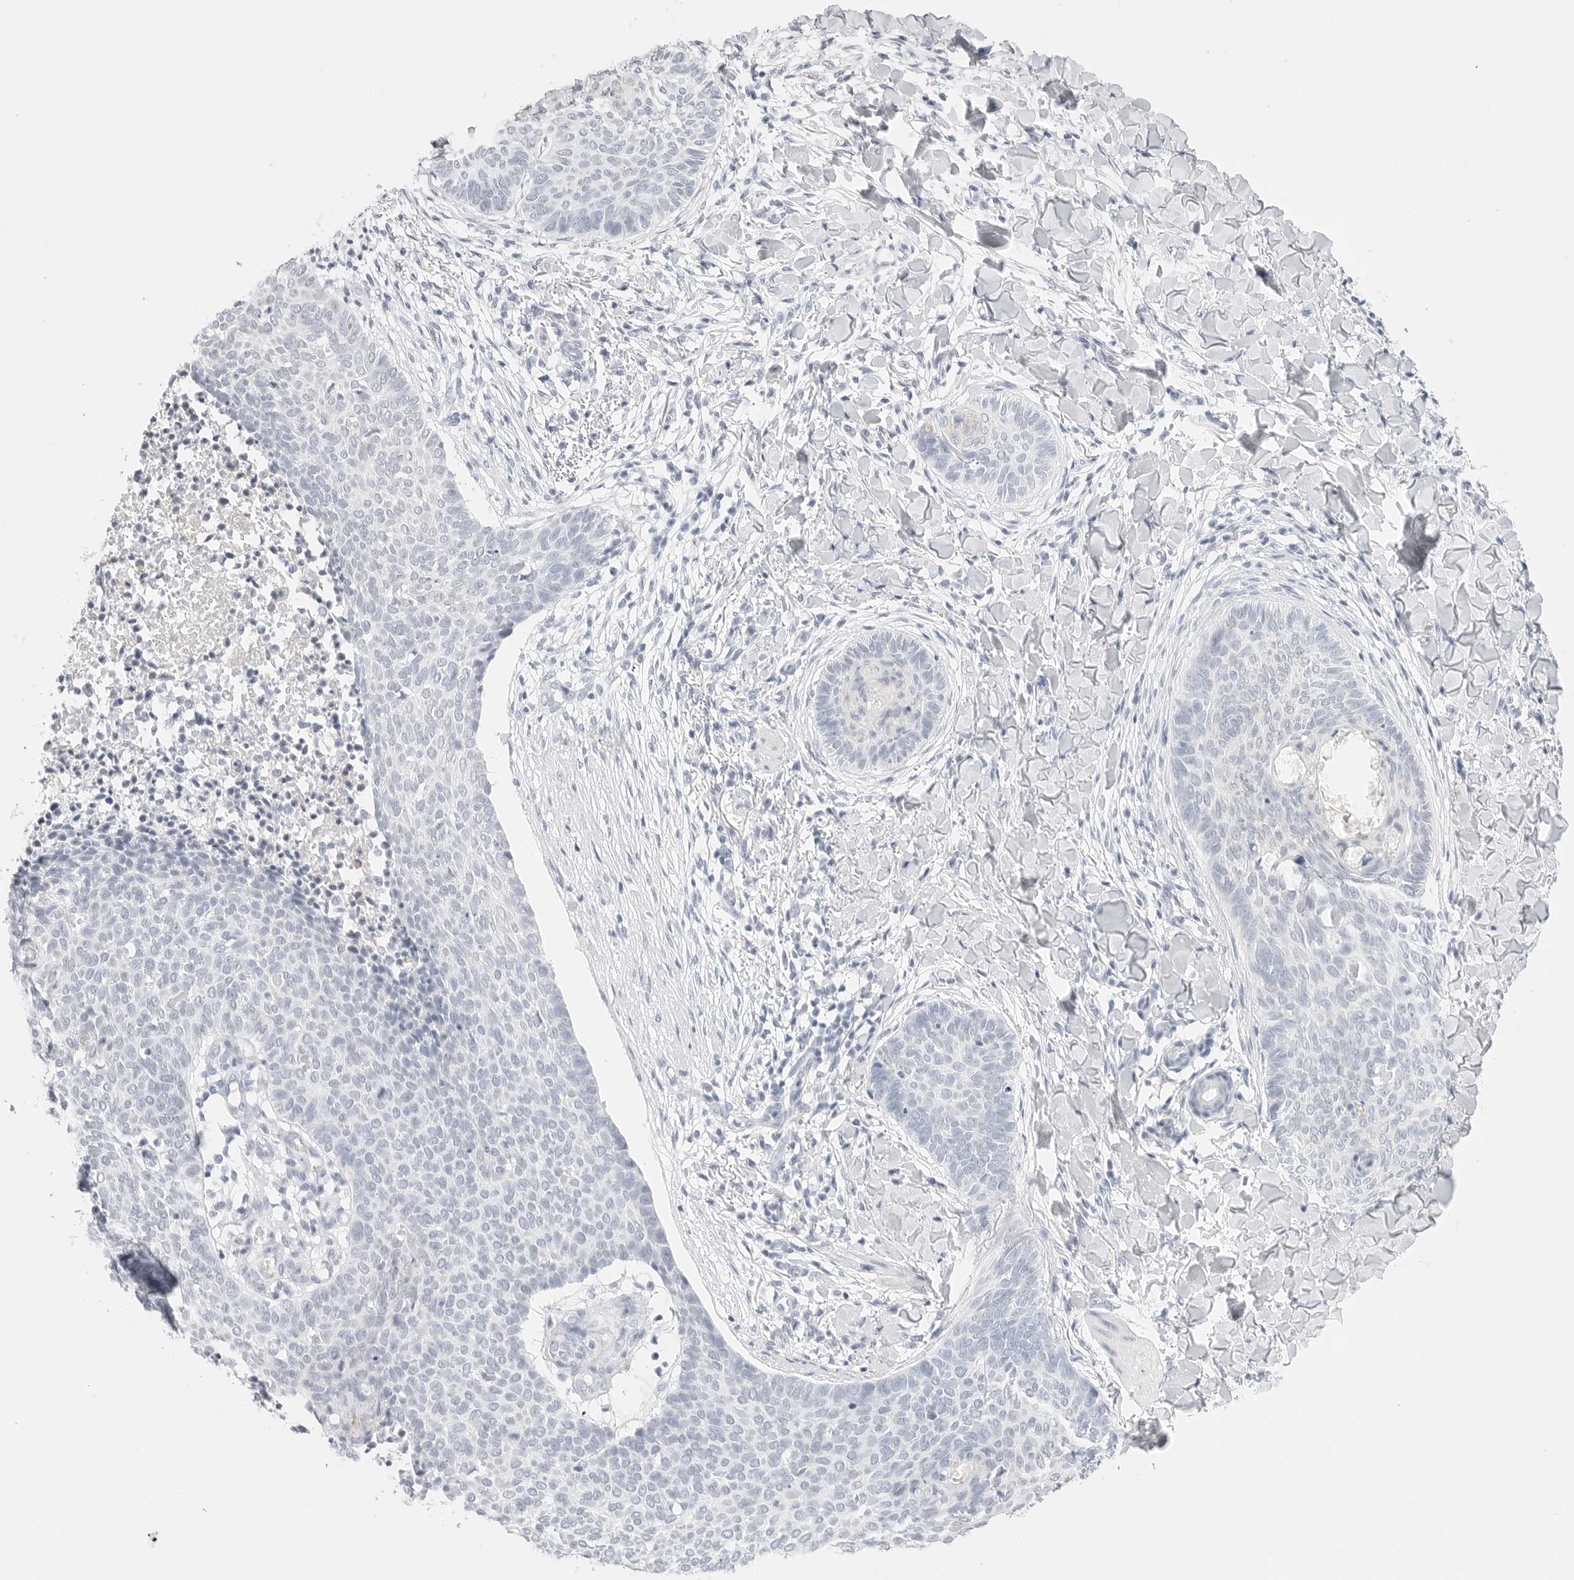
{"staining": {"intensity": "negative", "quantity": "none", "location": "none"}, "tissue": "skin cancer", "cell_type": "Tumor cells", "image_type": "cancer", "snomed": [{"axis": "morphology", "description": "Normal tissue, NOS"}, {"axis": "morphology", "description": "Basal cell carcinoma"}, {"axis": "topography", "description": "Skin"}], "caption": "A photomicrograph of human skin cancer (basal cell carcinoma) is negative for staining in tumor cells.", "gene": "HMGCS2", "patient": {"sex": "male", "age": 50}}